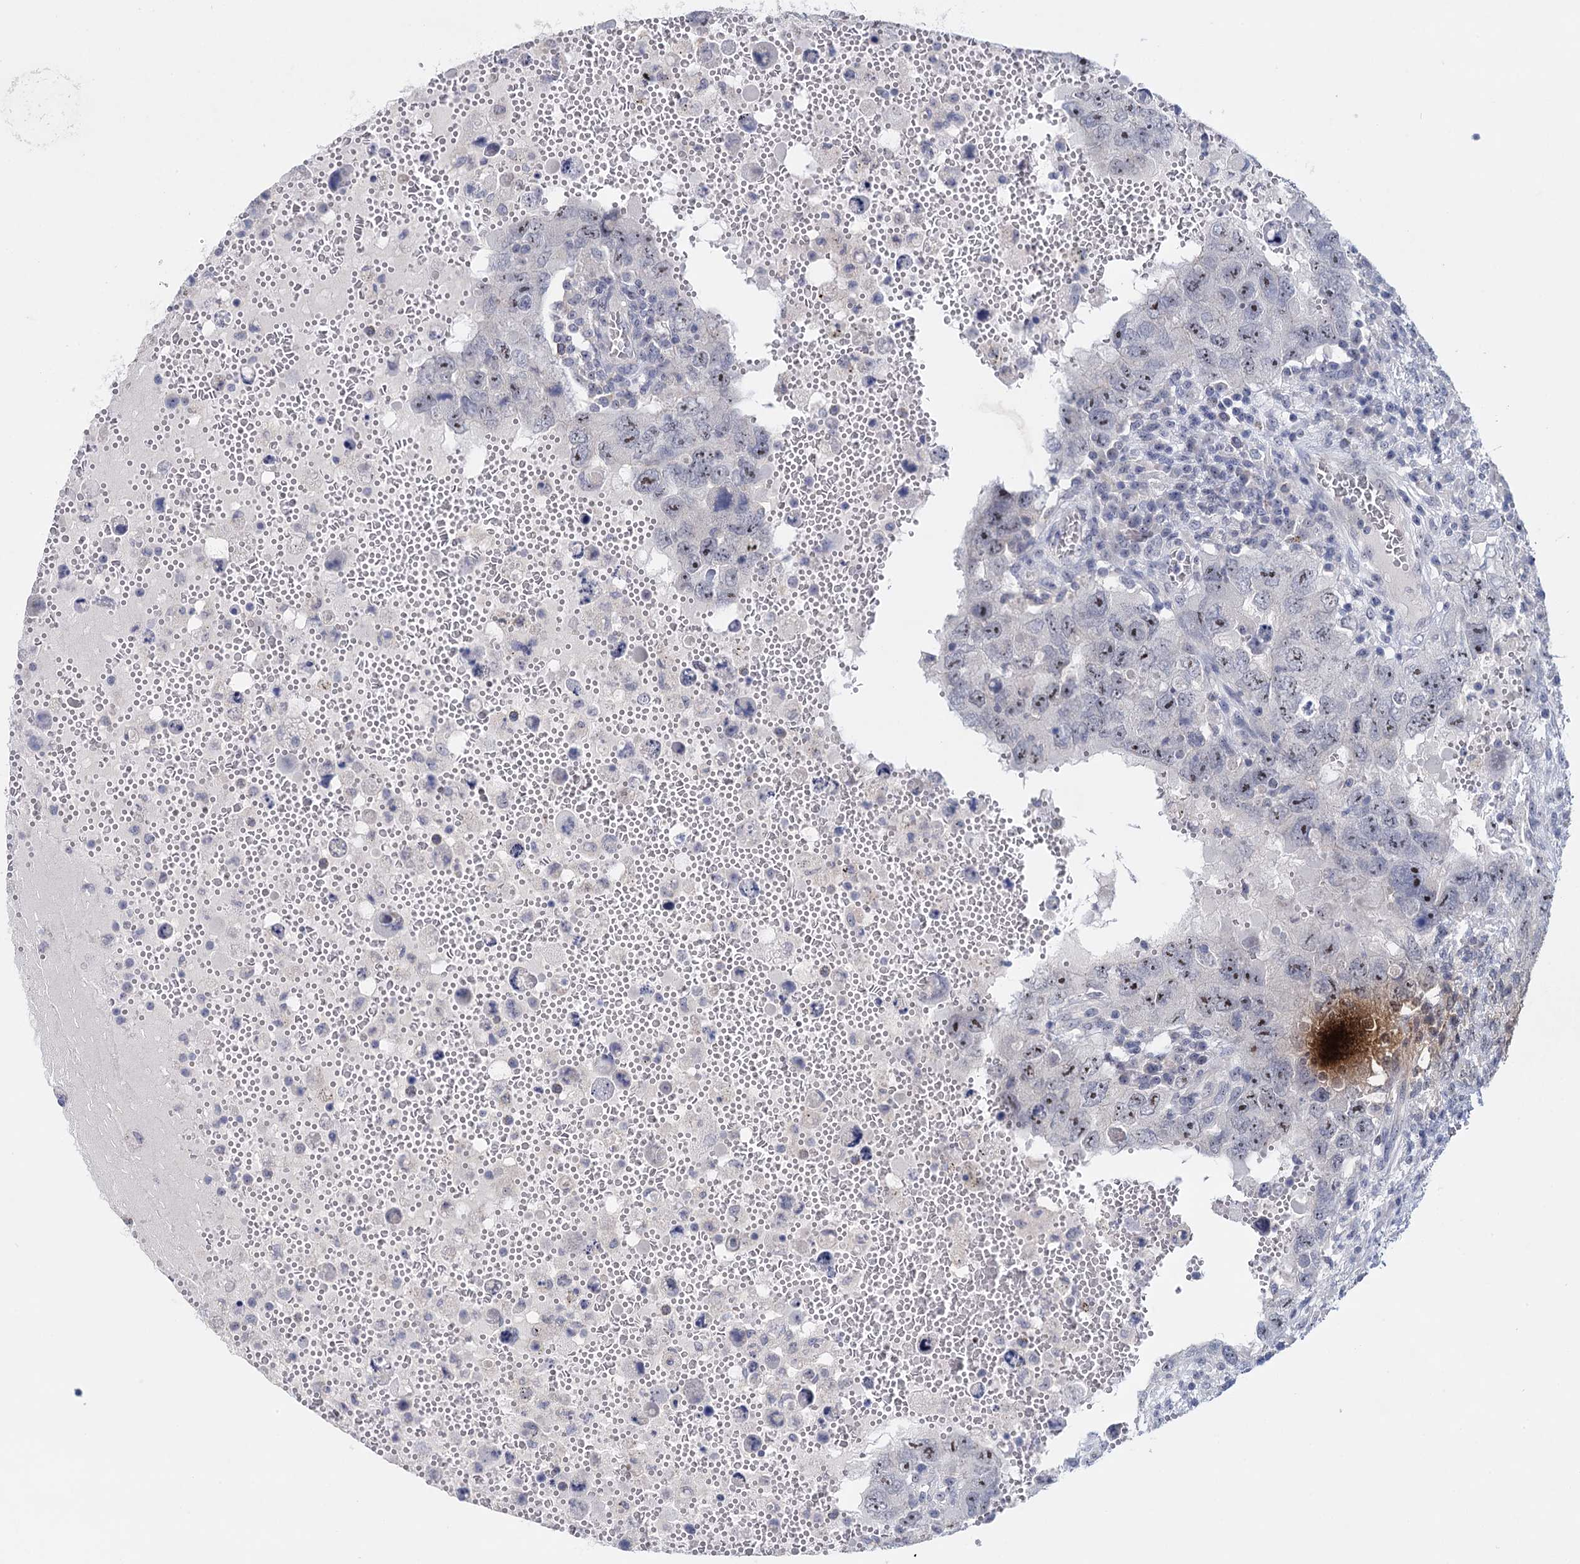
{"staining": {"intensity": "negative", "quantity": "none", "location": "none"}, "tissue": "testis cancer", "cell_type": "Tumor cells", "image_type": "cancer", "snomed": [{"axis": "morphology", "description": "Carcinoma, Embryonal, NOS"}, {"axis": "topography", "description": "Testis"}], "caption": "Tumor cells show no significant protein positivity in embryonal carcinoma (testis).", "gene": "SFN", "patient": {"sex": "male", "age": 26}}